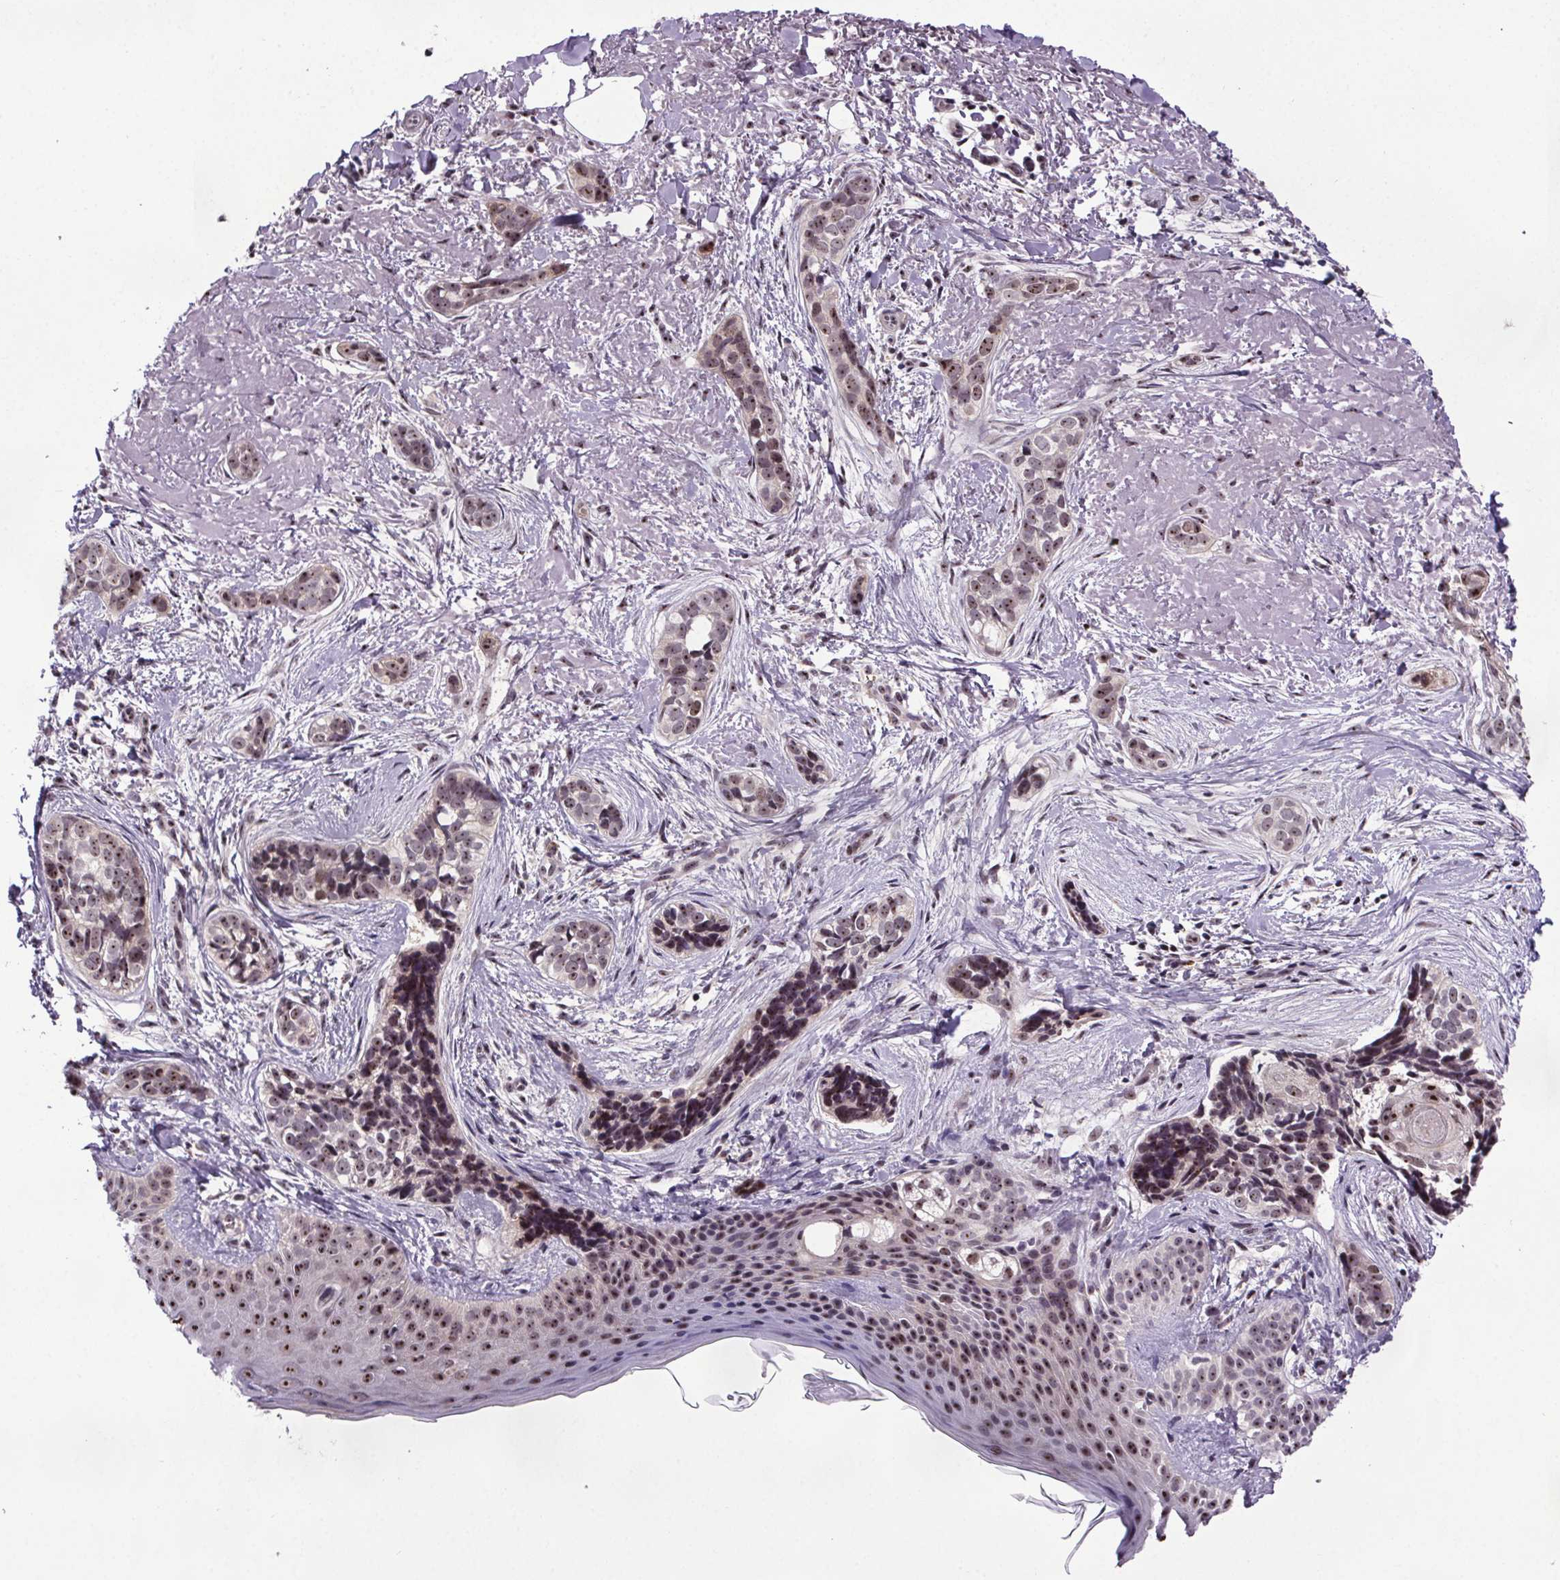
{"staining": {"intensity": "moderate", "quantity": ">75%", "location": "nuclear"}, "tissue": "skin cancer", "cell_type": "Tumor cells", "image_type": "cancer", "snomed": [{"axis": "morphology", "description": "Basal cell carcinoma"}, {"axis": "topography", "description": "Skin"}], "caption": "Tumor cells display medium levels of moderate nuclear expression in approximately >75% of cells in human skin cancer (basal cell carcinoma).", "gene": "ATMIN", "patient": {"sex": "male", "age": 87}}